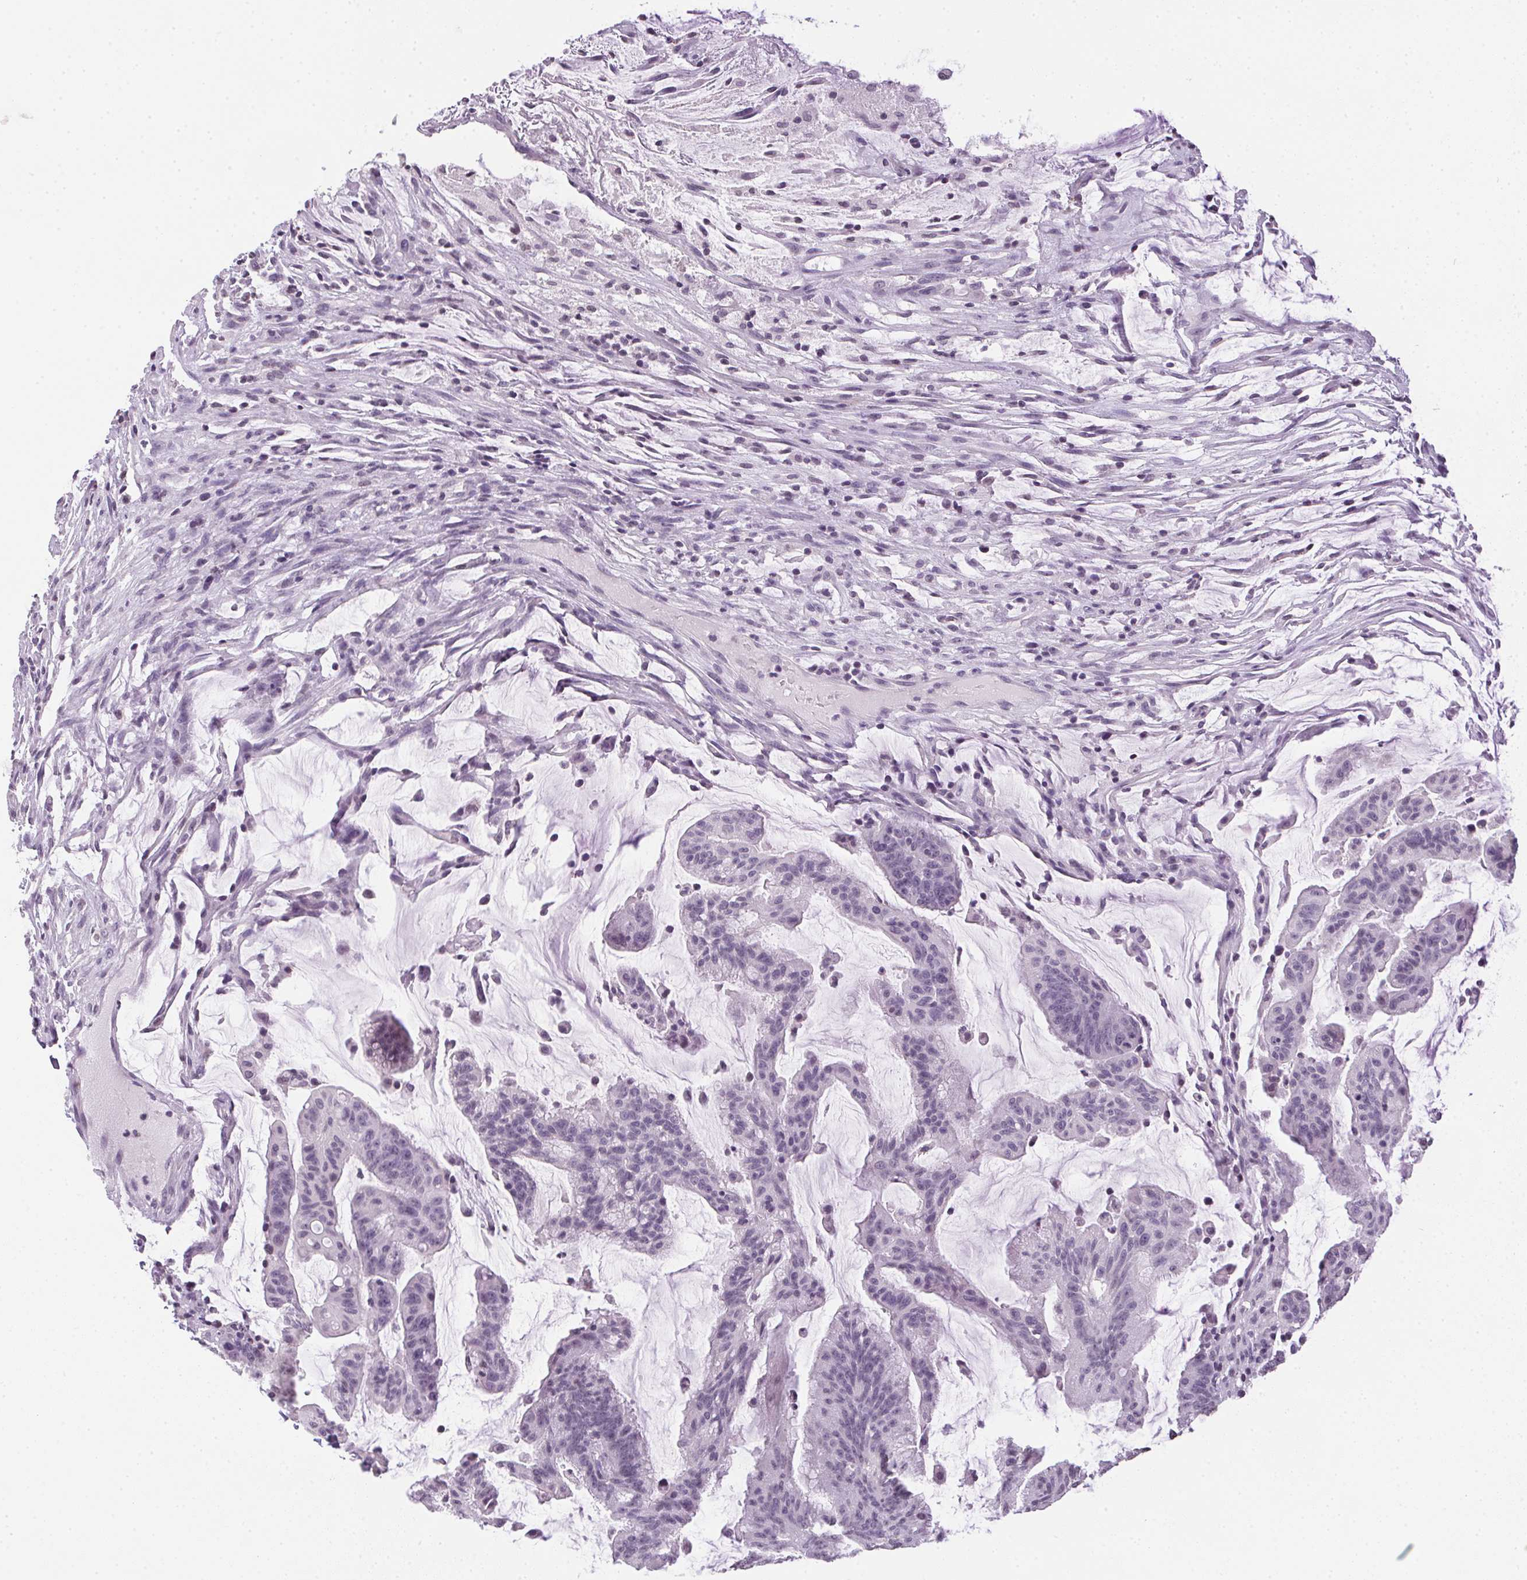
{"staining": {"intensity": "negative", "quantity": "none", "location": "none"}, "tissue": "colorectal cancer", "cell_type": "Tumor cells", "image_type": "cancer", "snomed": [{"axis": "morphology", "description": "Adenocarcinoma, NOS"}, {"axis": "topography", "description": "Colon"}], "caption": "This micrograph is of colorectal adenocarcinoma stained with immunohistochemistry (IHC) to label a protein in brown with the nuclei are counter-stained blue. There is no positivity in tumor cells. (DAB (3,3'-diaminobenzidine) immunohistochemistry with hematoxylin counter stain).", "gene": "PRL", "patient": {"sex": "female", "age": 78}}